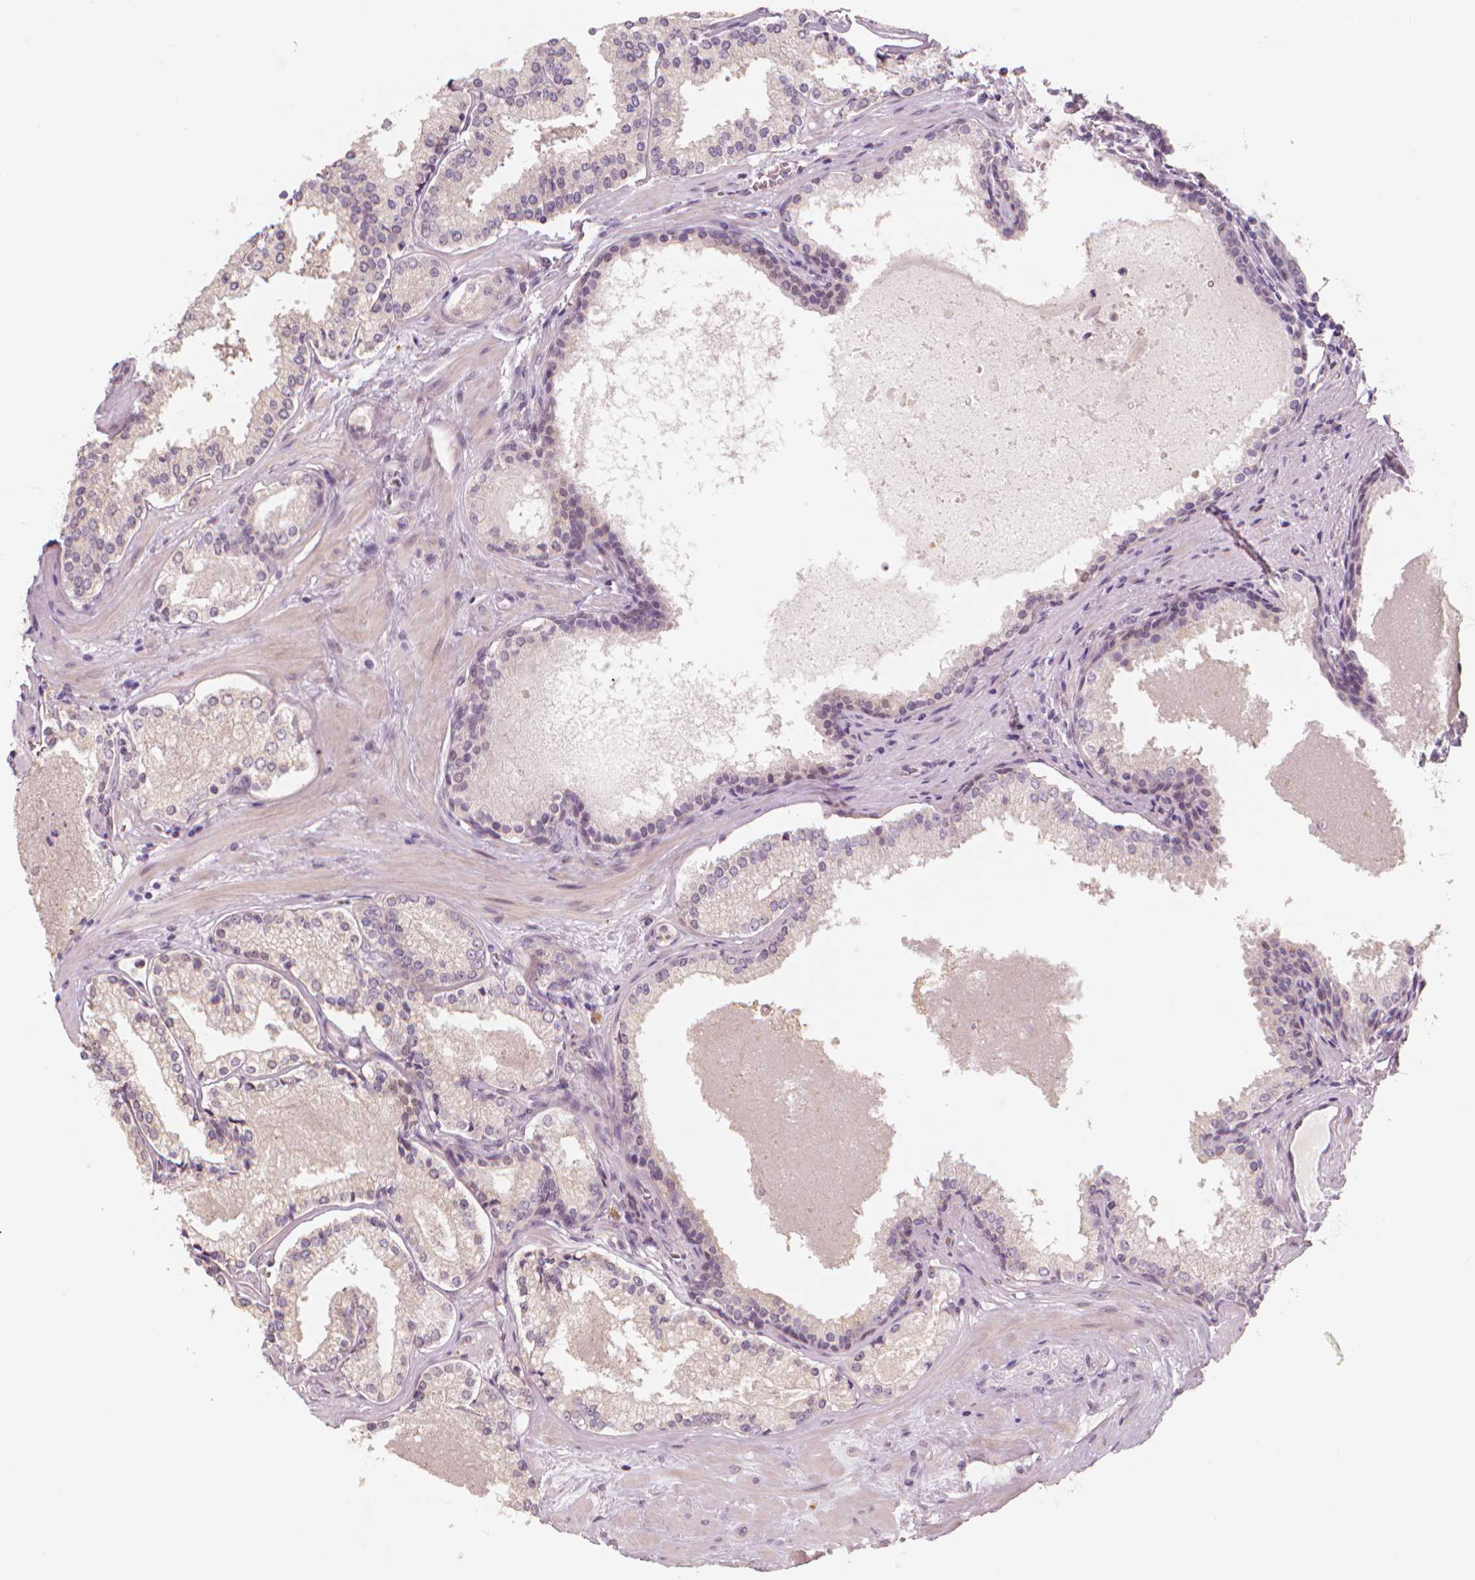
{"staining": {"intensity": "negative", "quantity": "none", "location": "none"}, "tissue": "prostate cancer", "cell_type": "Tumor cells", "image_type": "cancer", "snomed": [{"axis": "morphology", "description": "Adenocarcinoma, Low grade"}, {"axis": "topography", "description": "Prostate"}], "caption": "High power microscopy histopathology image of an IHC histopathology image of adenocarcinoma (low-grade) (prostate), revealing no significant staining in tumor cells.", "gene": "RNASE7", "patient": {"sex": "male", "age": 56}}